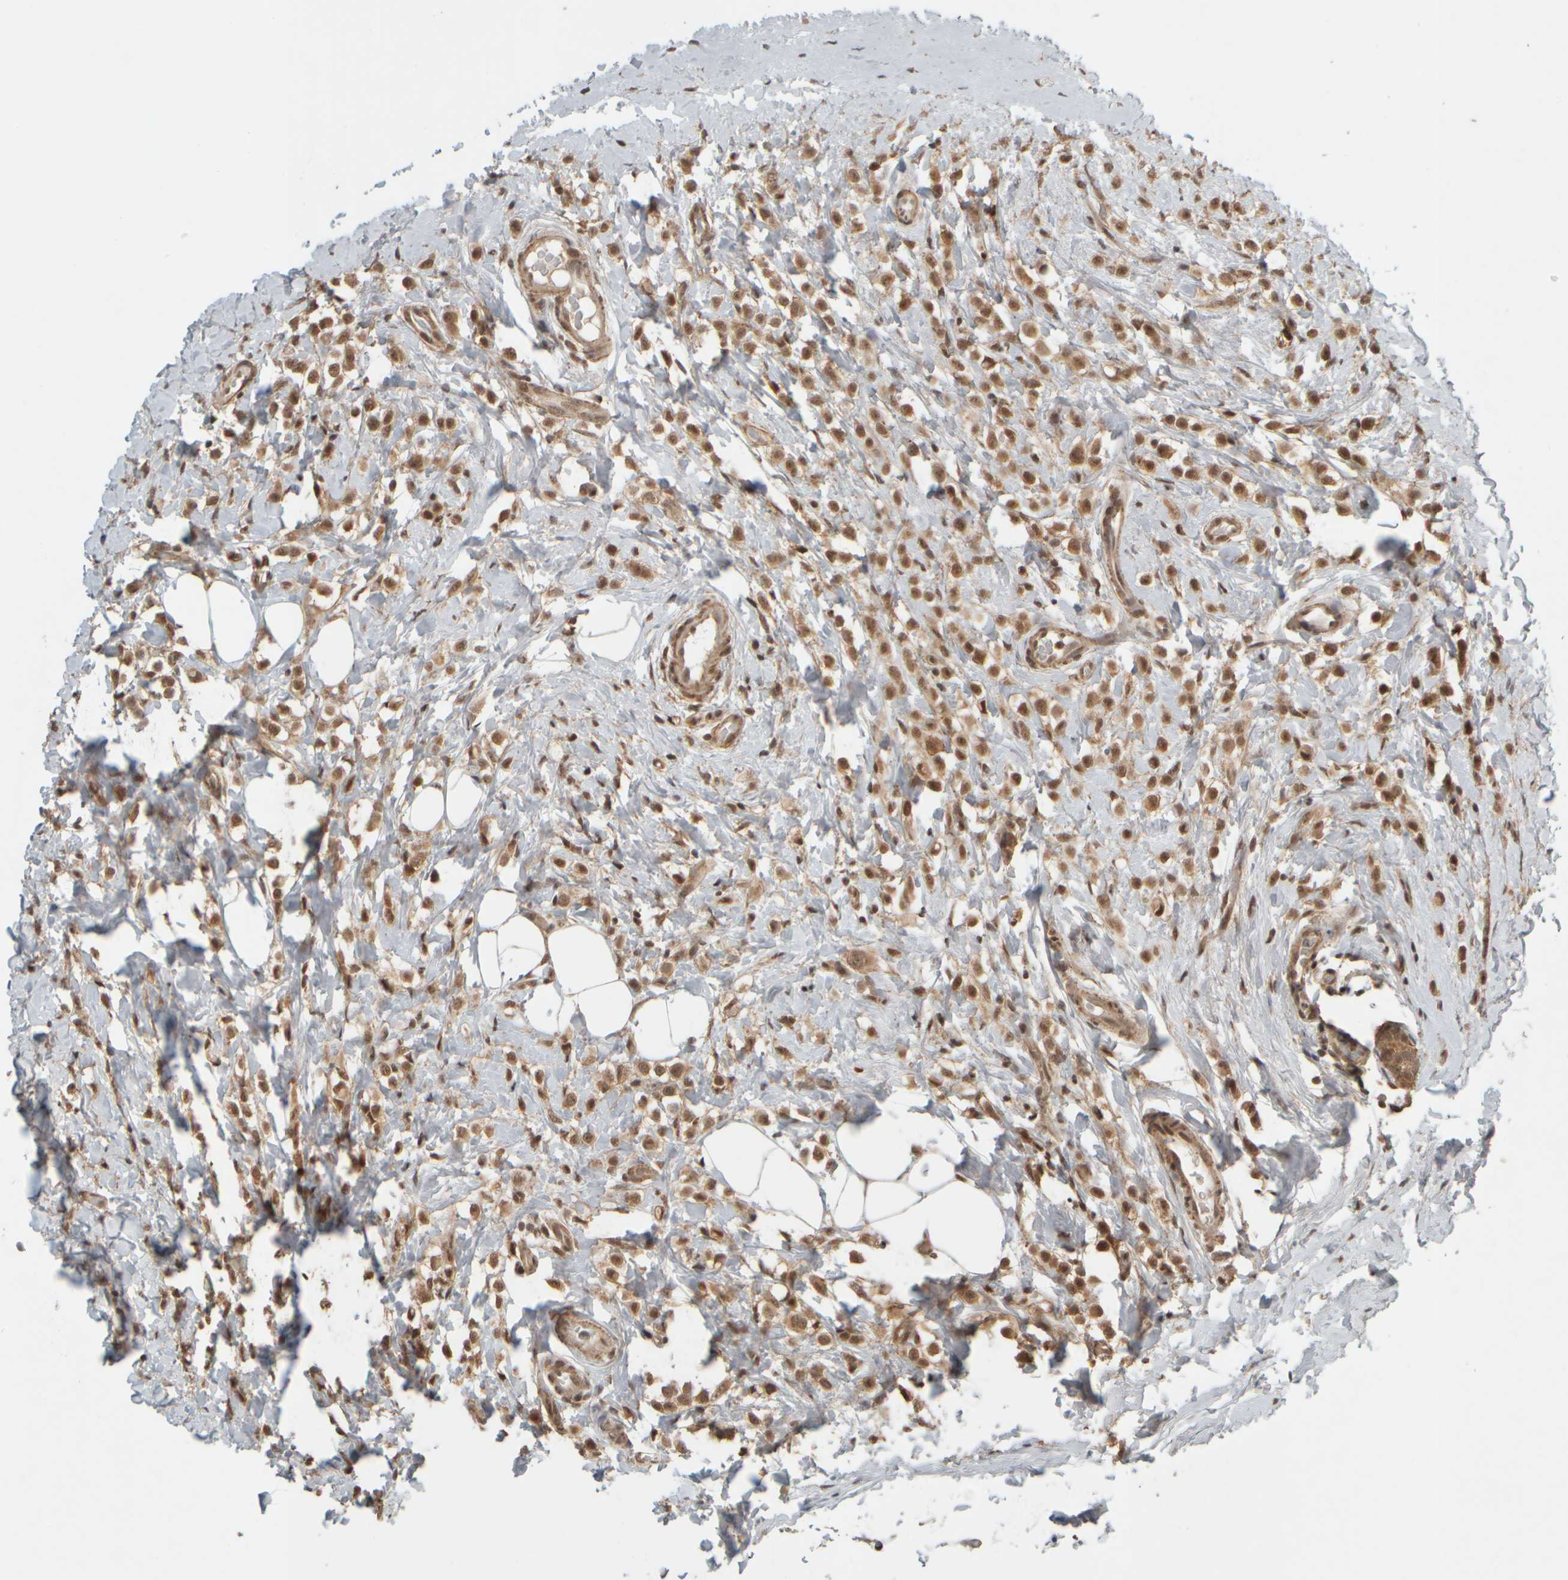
{"staining": {"intensity": "moderate", "quantity": ">75%", "location": "cytoplasmic/membranous"}, "tissue": "breast cancer", "cell_type": "Tumor cells", "image_type": "cancer", "snomed": [{"axis": "morphology", "description": "Lobular carcinoma"}, {"axis": "topography", "description": "Breast"}], "caption": "There is medium levels of moderate cytoplasmic/membranous positivity in tumor cells of breast lobular carcinoma, as demonstrated by immunohistochemical staining (brown color).", "gene": "SYNRG", "patient": {"sex": "female", "age": 50}}